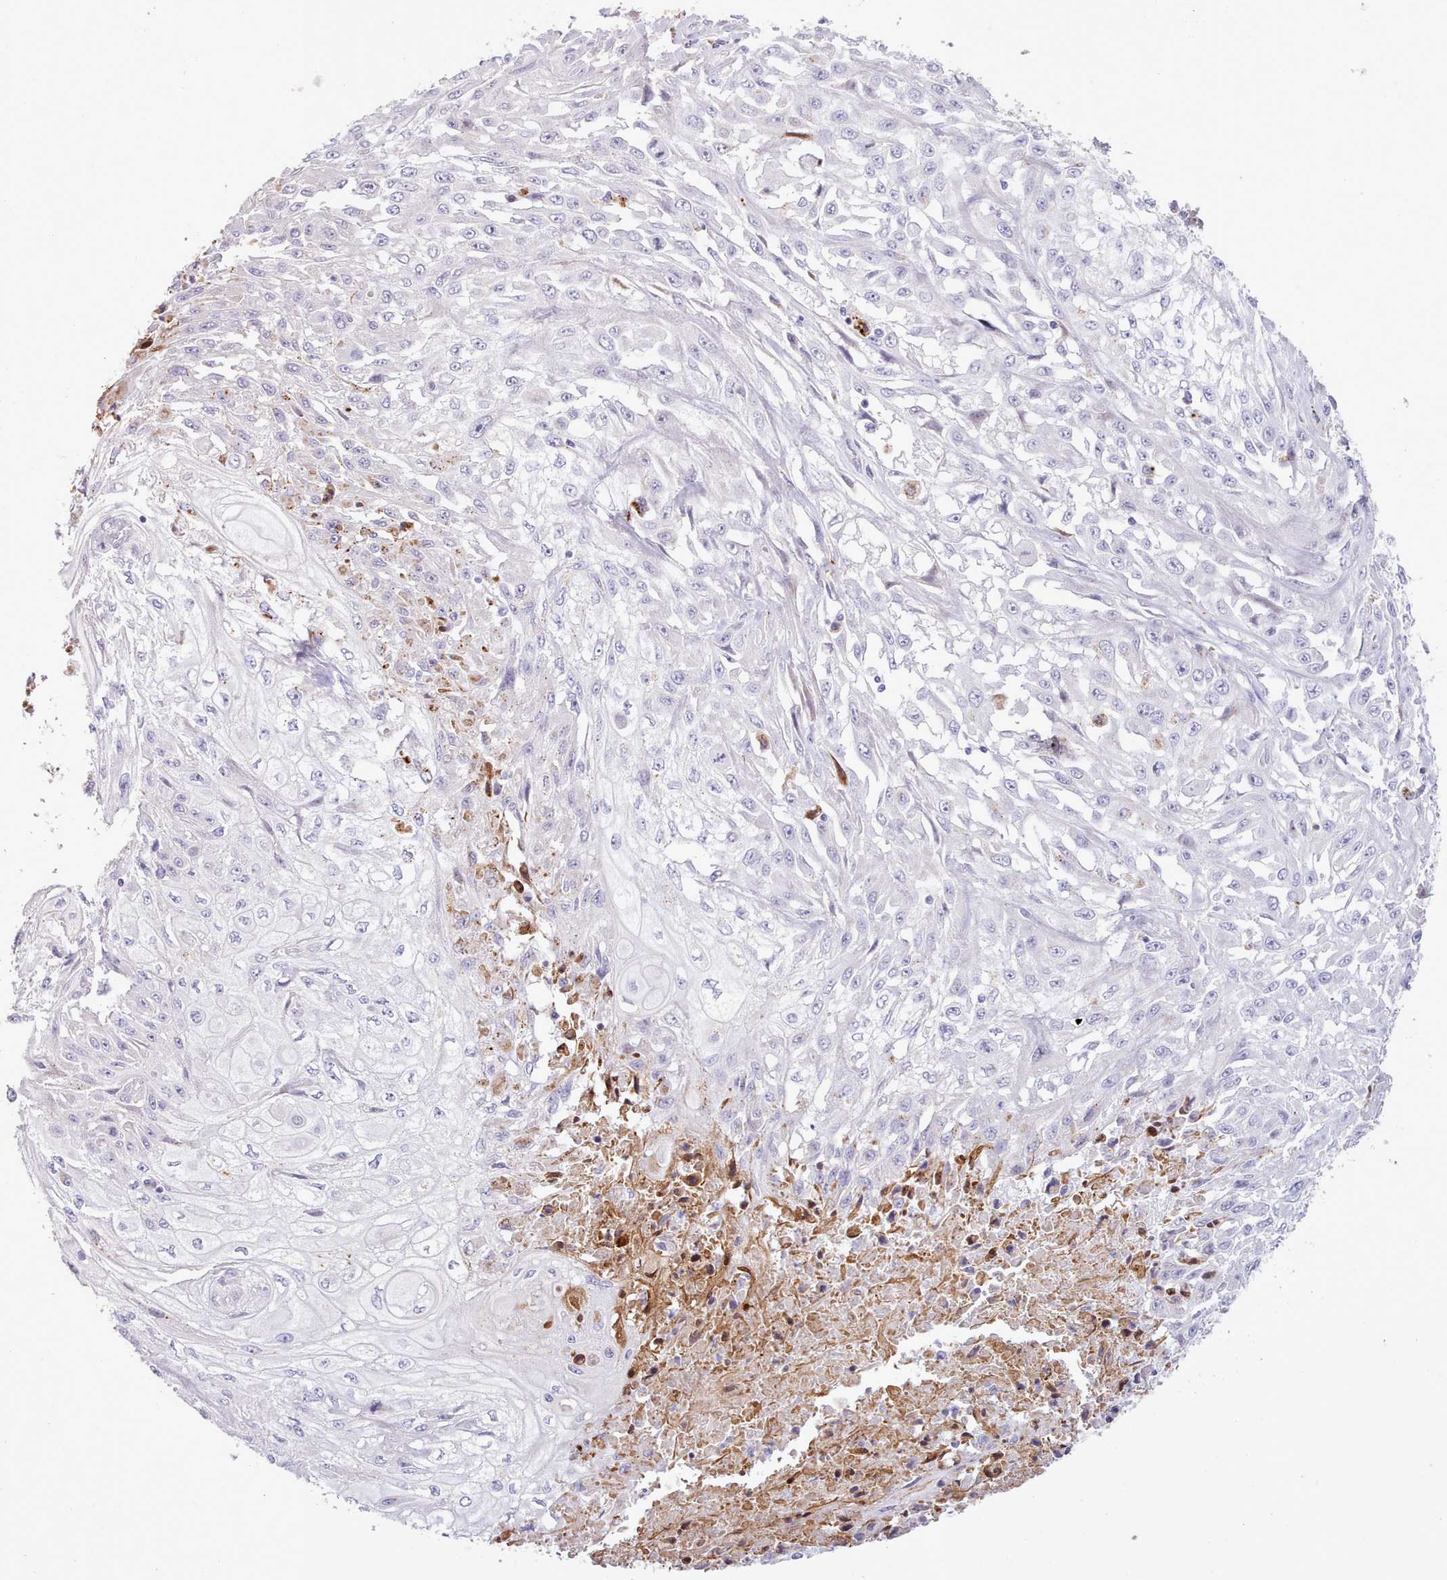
{"staining": {"intensity": "negative", "quantity": "none", "location": "none"}, "tissue": "skin cancer", "cell_type": "Tumor cells", "image_type": "cancer", "snomed": [{"axis": "morphology", "description": "Squamous cell carcinoma, NOS"}, {"axis": "morphology", "description": "Squamous cell carcinoma, metastatic, NOS"}, {"axis": "topography", "description": "Skin"}, {"axis": "topography", "description": "Lymph node"}], "caption": "A high-resolution histopathology image shows immunohistochemistry staining of skin cancer (metastatic squamous cell carcinoma), which reveals no significant staining in tumor cells.", "gene": "SRD5A1", "patient": {"sex": "male", "age": 75}}